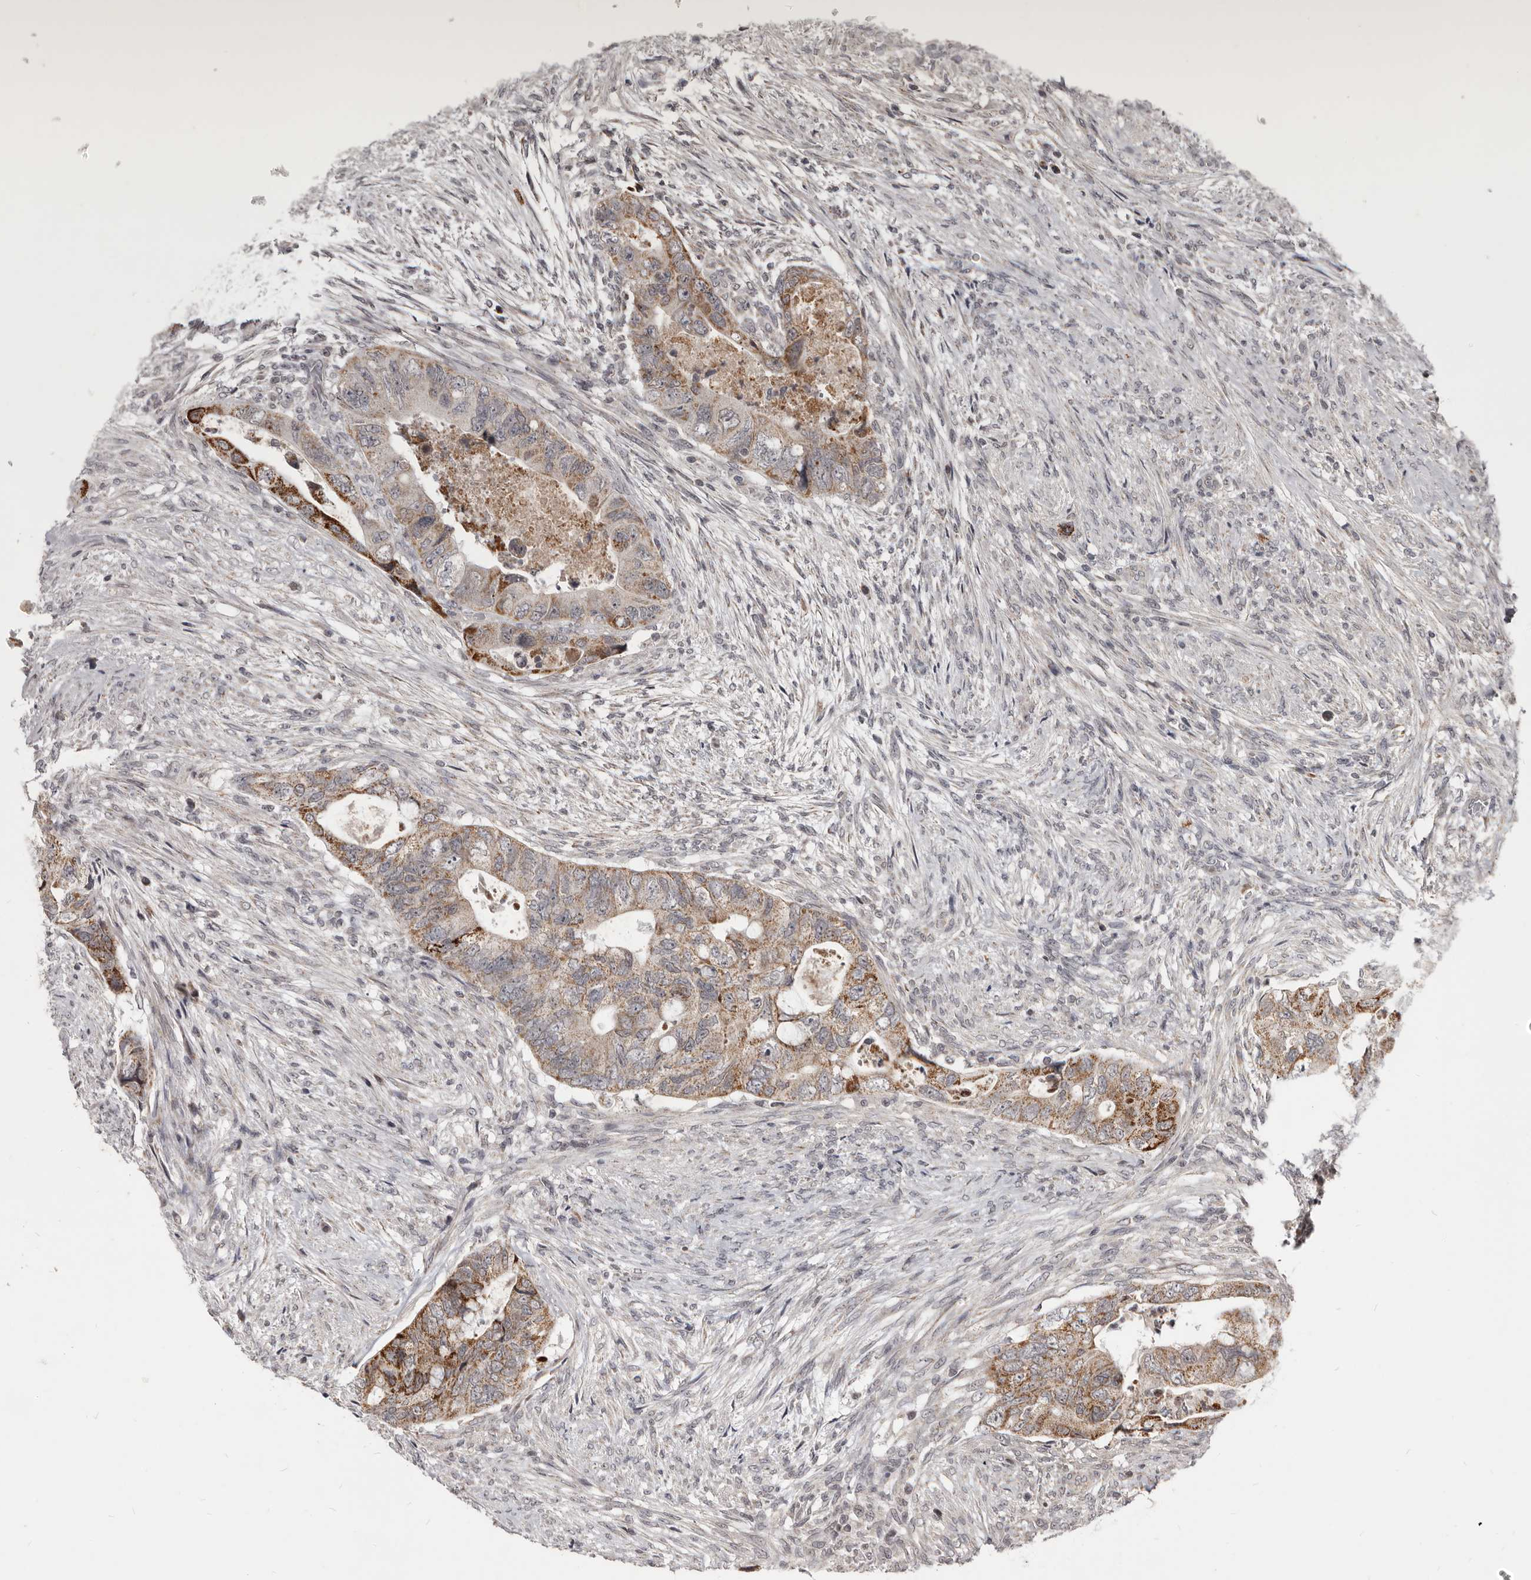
{"staining": {"intensity": "moderate", "quantity": "25%-75%", "location": "cytoplasmic/membranous"}, "tissue": "colorectal cancer", "cell_type": "Tumor cells", "image_type": "cancer", "snomed": [{"axis": "morphology", "description": "Adenocarcinoma, NOS"}, {"axis": "topography", "description": "Rectum"}], "caption": "Colorectal adenocarcinoma stained for a protein demonstrates moderate cytoplasmic/membranous positivity in tumor cells. (DAB (3,3'-diaminobenzidine) IHC, brown staining for protein, blue staining for nuclei).", "gene": "THUMPD1", "patient": {"sex": "male", "age": 63}}